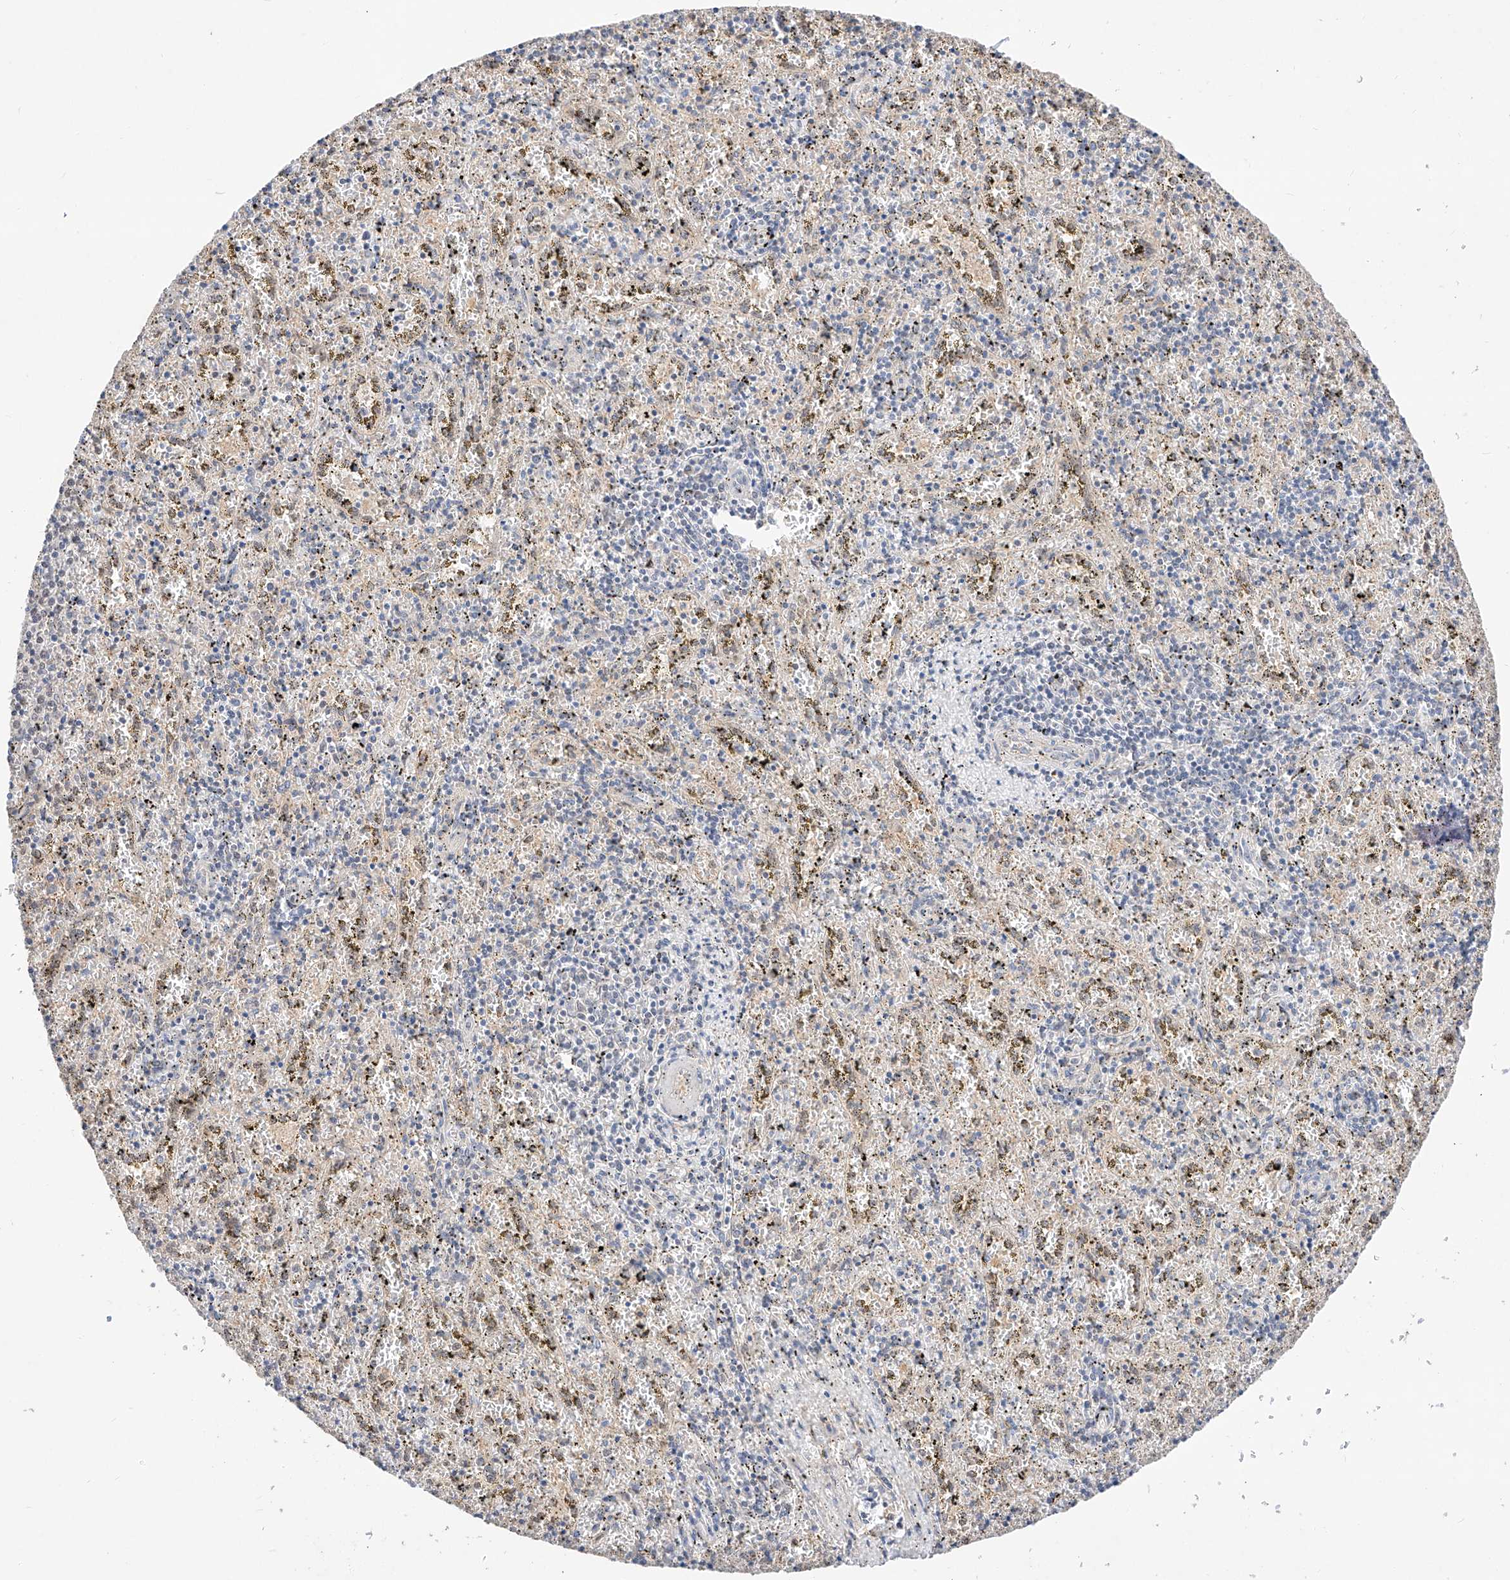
{"staining": {"intensity": "negative", "quantity": "none", "location": "none"}, "tissue": "spleen", "cell_type": "Cells in red pulp", "image_type": "normal", "snomed": [{"axis": "morphology", "description": "Normal tissue, NOS"}, {"axis": "topography", "description": "Spleen"}], "caption": "Immunohistochemical staining of unremarkable spleen displays no significant positivity in cells in red pulp.", "gene": "ZSCAN4", "patient": {"sex": "male", "age": 11}}